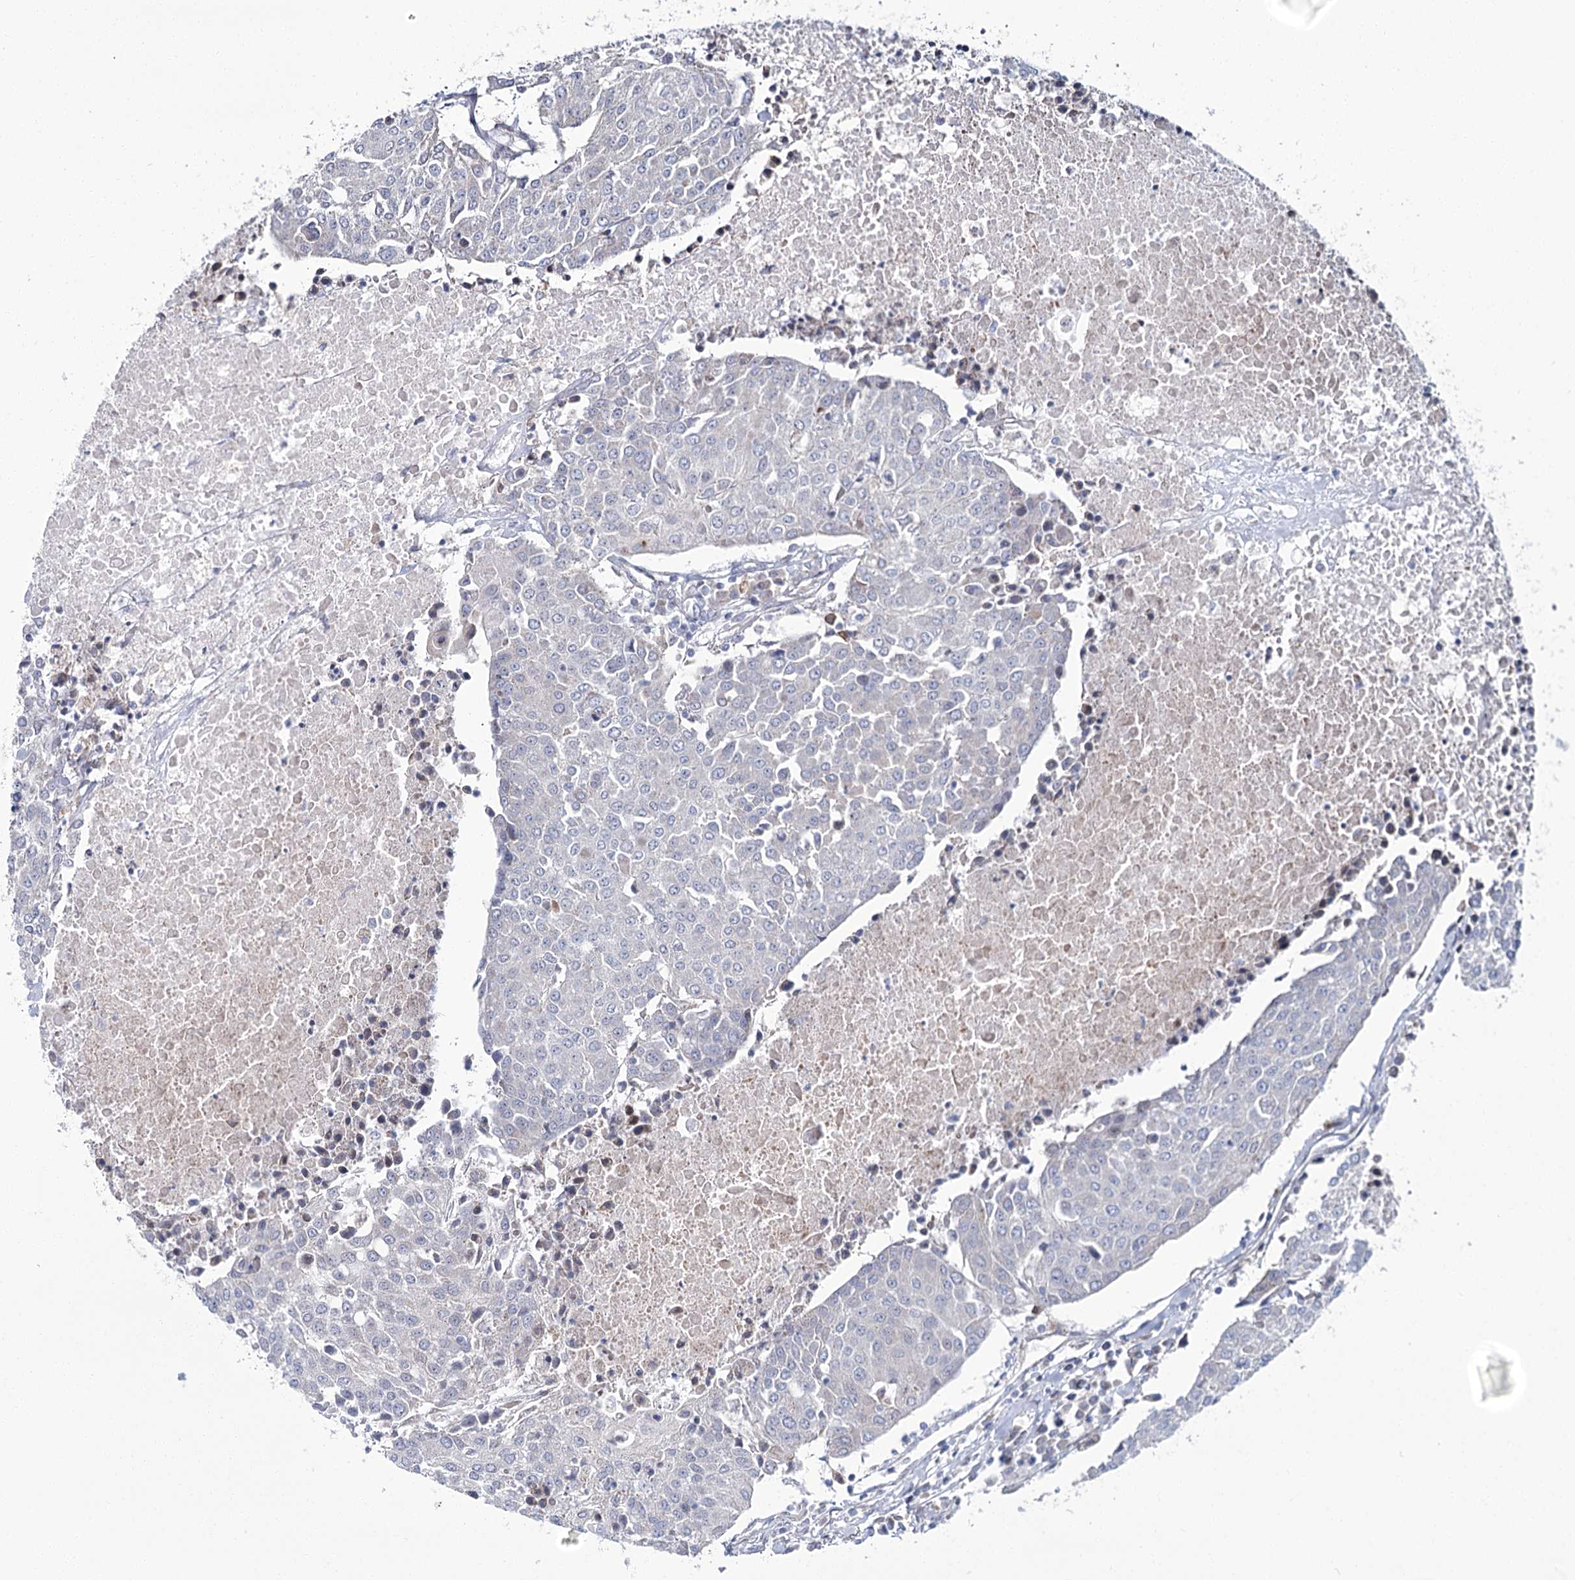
{"staining": {"intensity": "negative", "quantity": "none", "location": "none"}, "tissue": "urothelial cancer", "cell_type": "Tumor cells", "image_type": "cancer", "snomed": [{"axis": "morphology", "description": "Urothelial carcinoma, High grade"}, {"axis": "topography", "description": "Urinary bladder"}], "caption": "Immunohistochemistry (IHC) of human urothelial carcinoma (high-grade) displays no expression in tumor cells. (Brightfield microscopy of DAB immunohistochemistry (IHC) at high magnification).", "gene": "CPLANE1", "patient": {"sex": "female", "age": 85}}